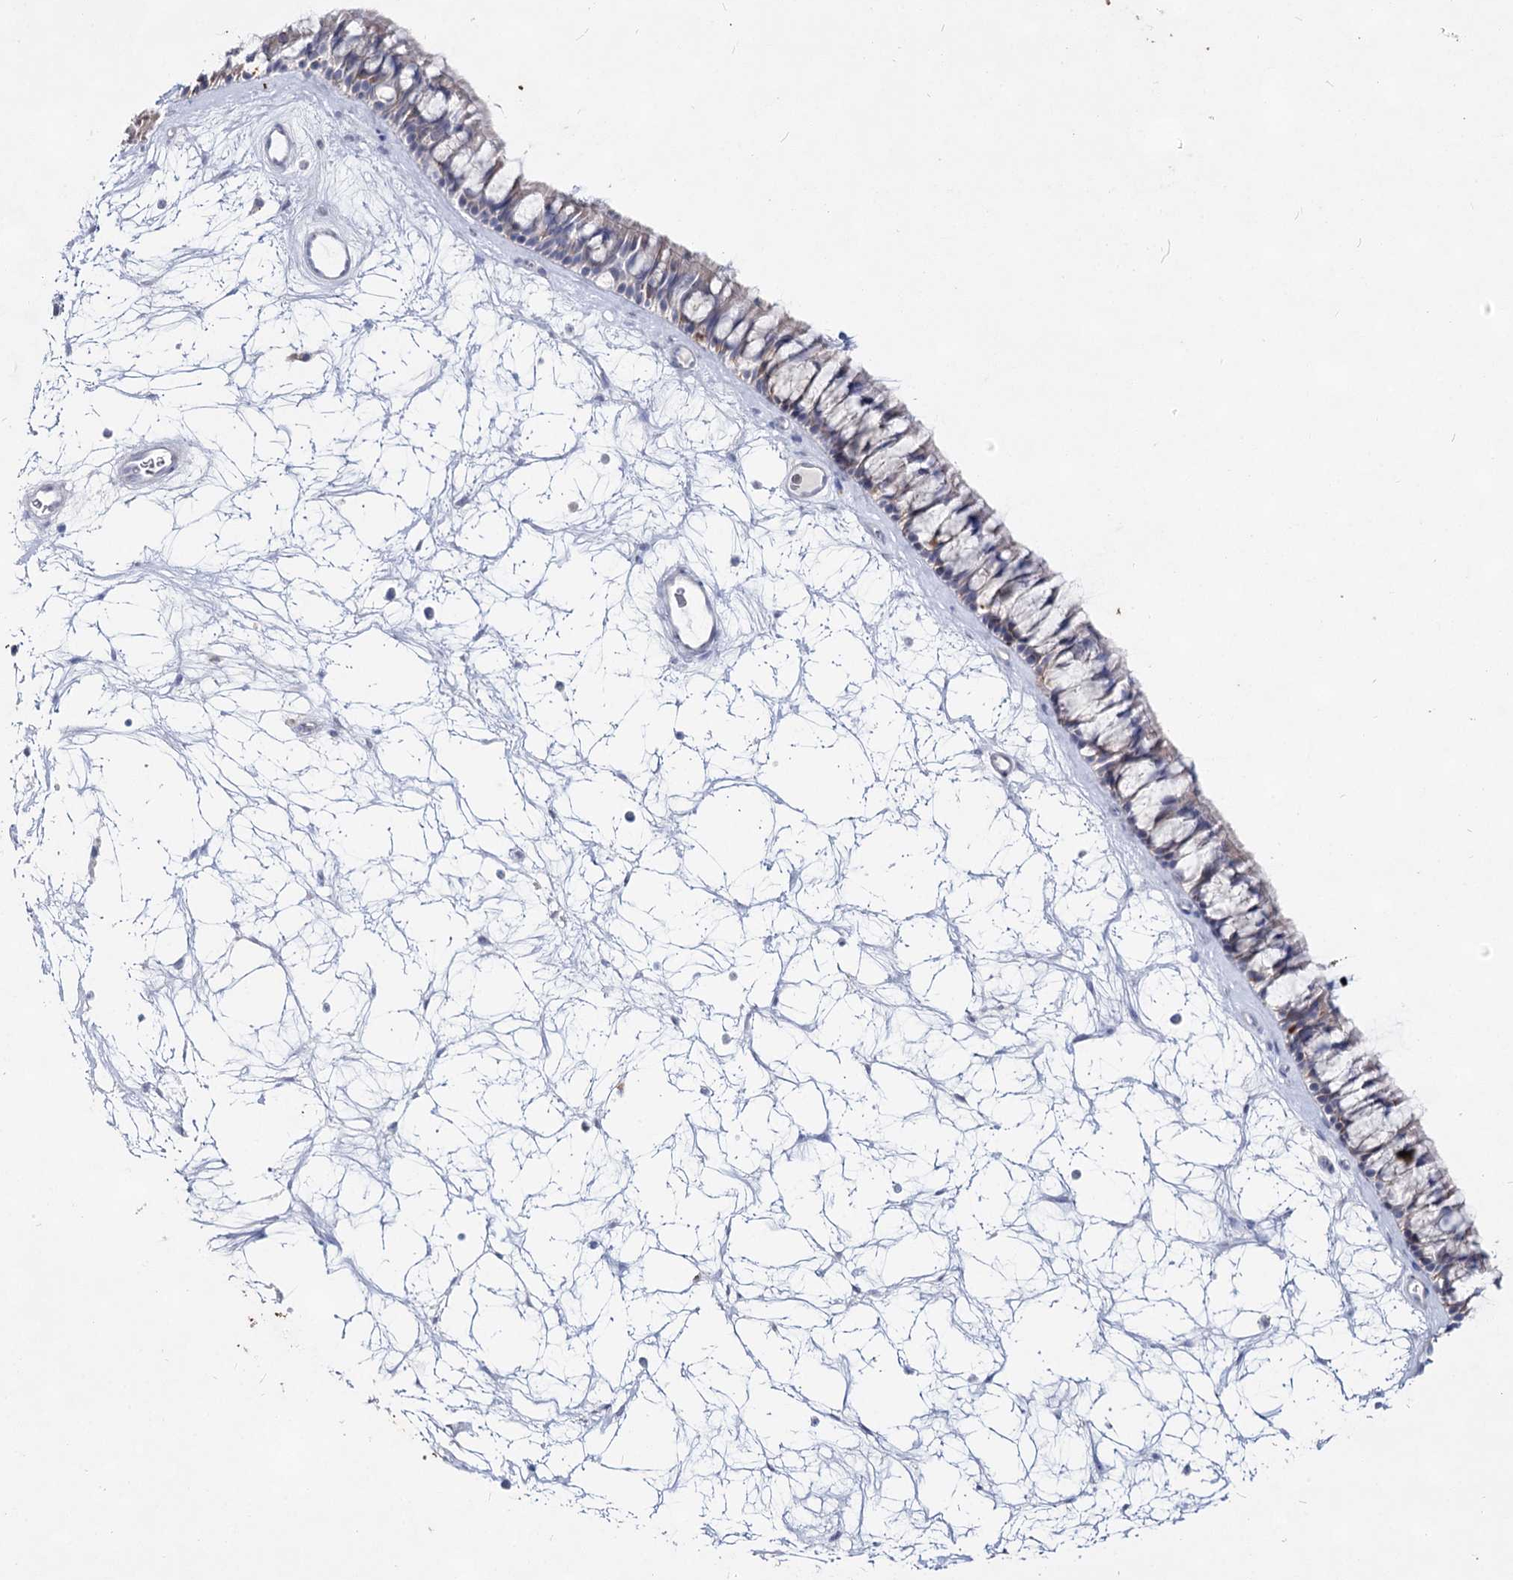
{"staining": {"intensity": "negative", "quantity": "none", "location": "none"}, "tissue": "nasopharynx", "cell_type": "Respiratory epithelial cells", "image_type": "normal", "snomed": [{"axis": "morphology", "description": "Normal tissue, NOS"}, {"axis": "topography", "description": "Nasopharynx"}], "caption": "The immunohistochemistry photomicrograph has no significant expression in respiratory epithelial cells of nasopharynx. (Brightfield microscopy of DAB immunohistochemistry (IHC) at high magnification).", "gene": "CCDC73", "patient": {"sex": "male", "age": 64}}